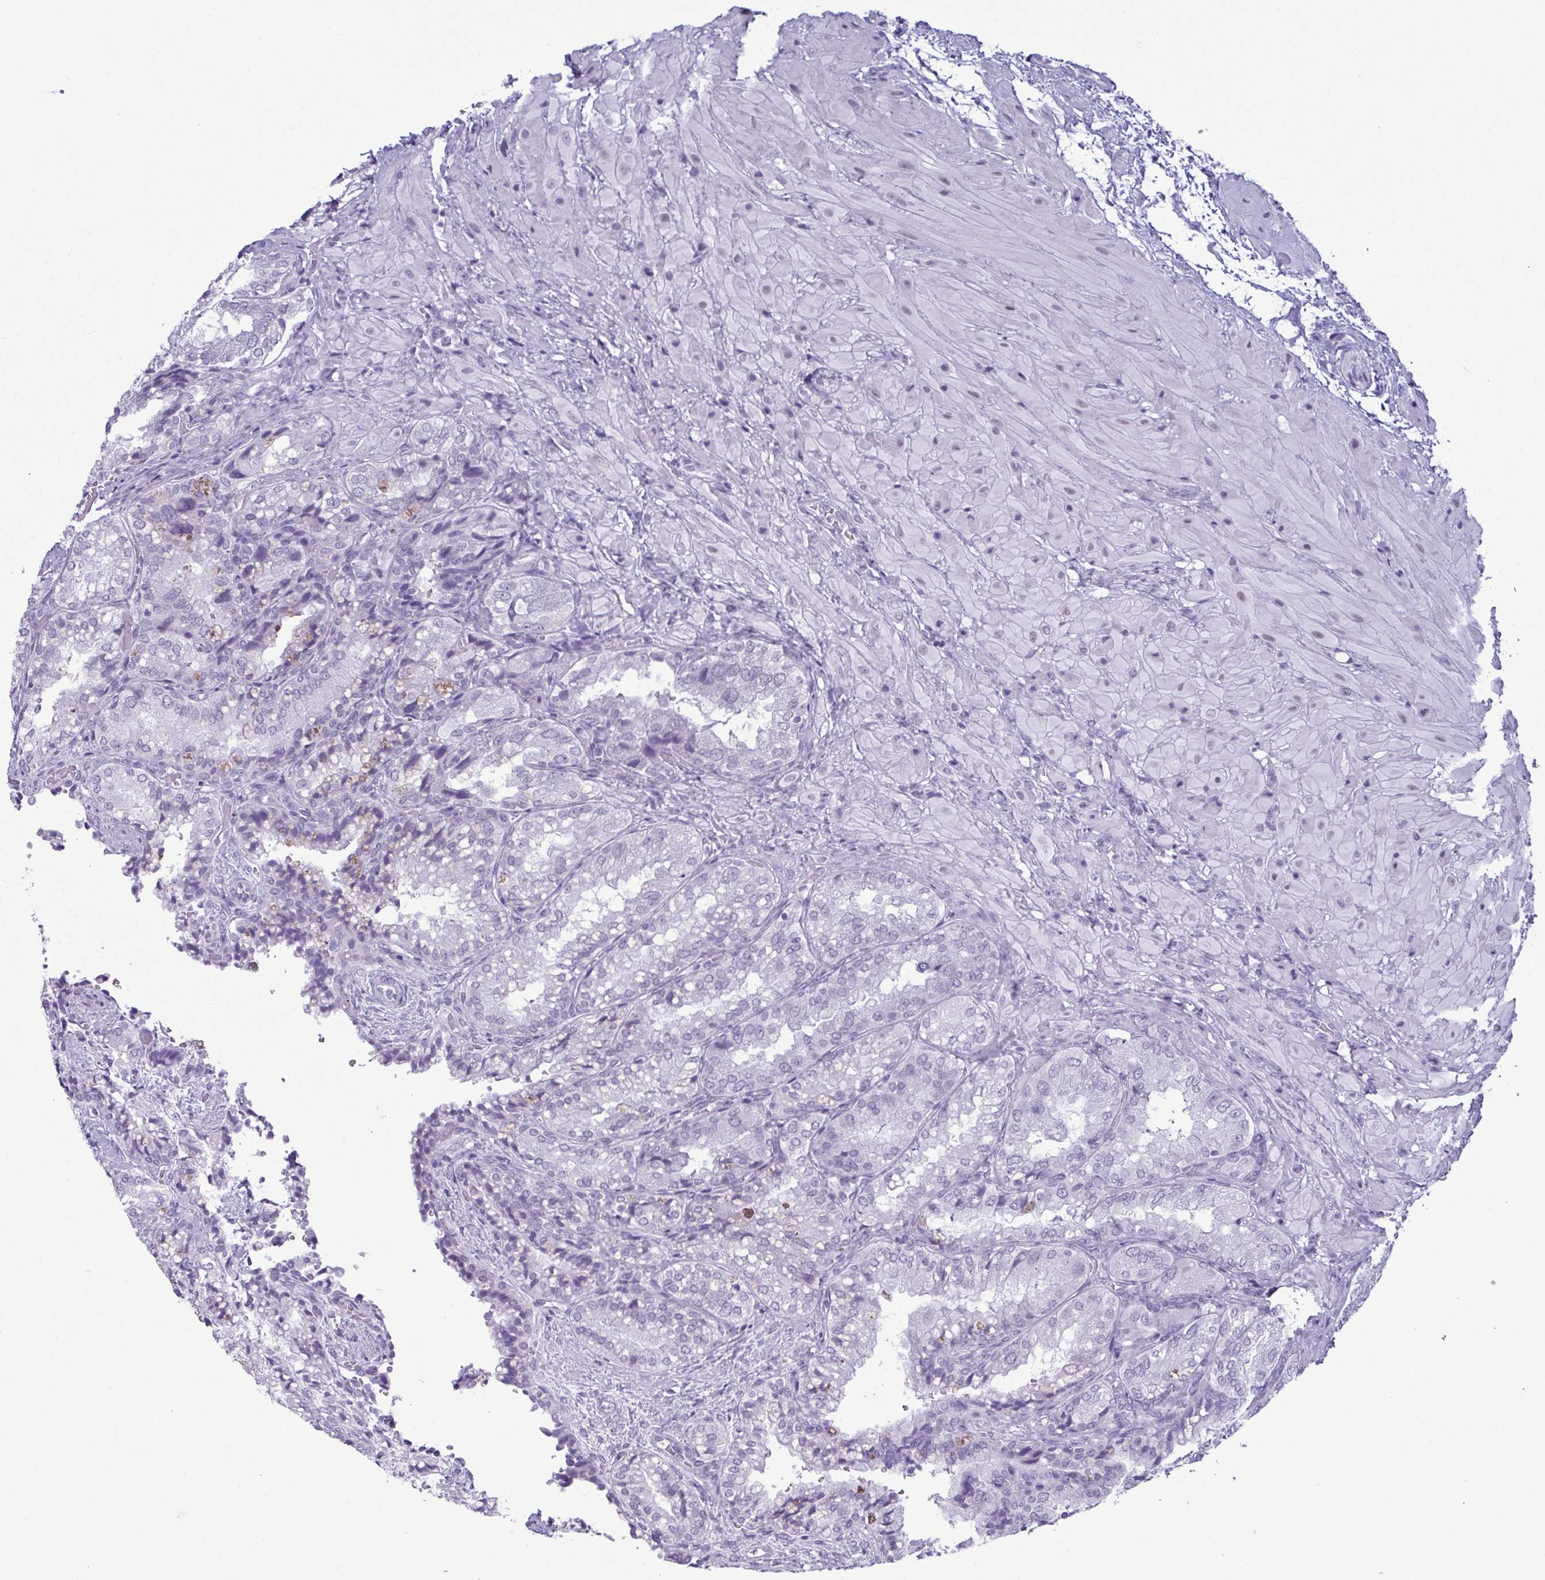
{"staining": {"intensity": "weak", "quantity": "<25%", "location": "nuclear"}, "tissue": "seminal vesicle", "cell_type": "Glandular cells", "image_type": "normal", "snomed": [{"axis": "morphology", "description": "Normal tissue, NOS"}, {"axis": "topography", "description": "Seminal veicle"}], "caption": "Photomicrograph shows no protein expression in glandular cells of unremarkable seminal vesicle.", "gene": "SUGP2", "patient": {"sex": "male", "age": 57}}